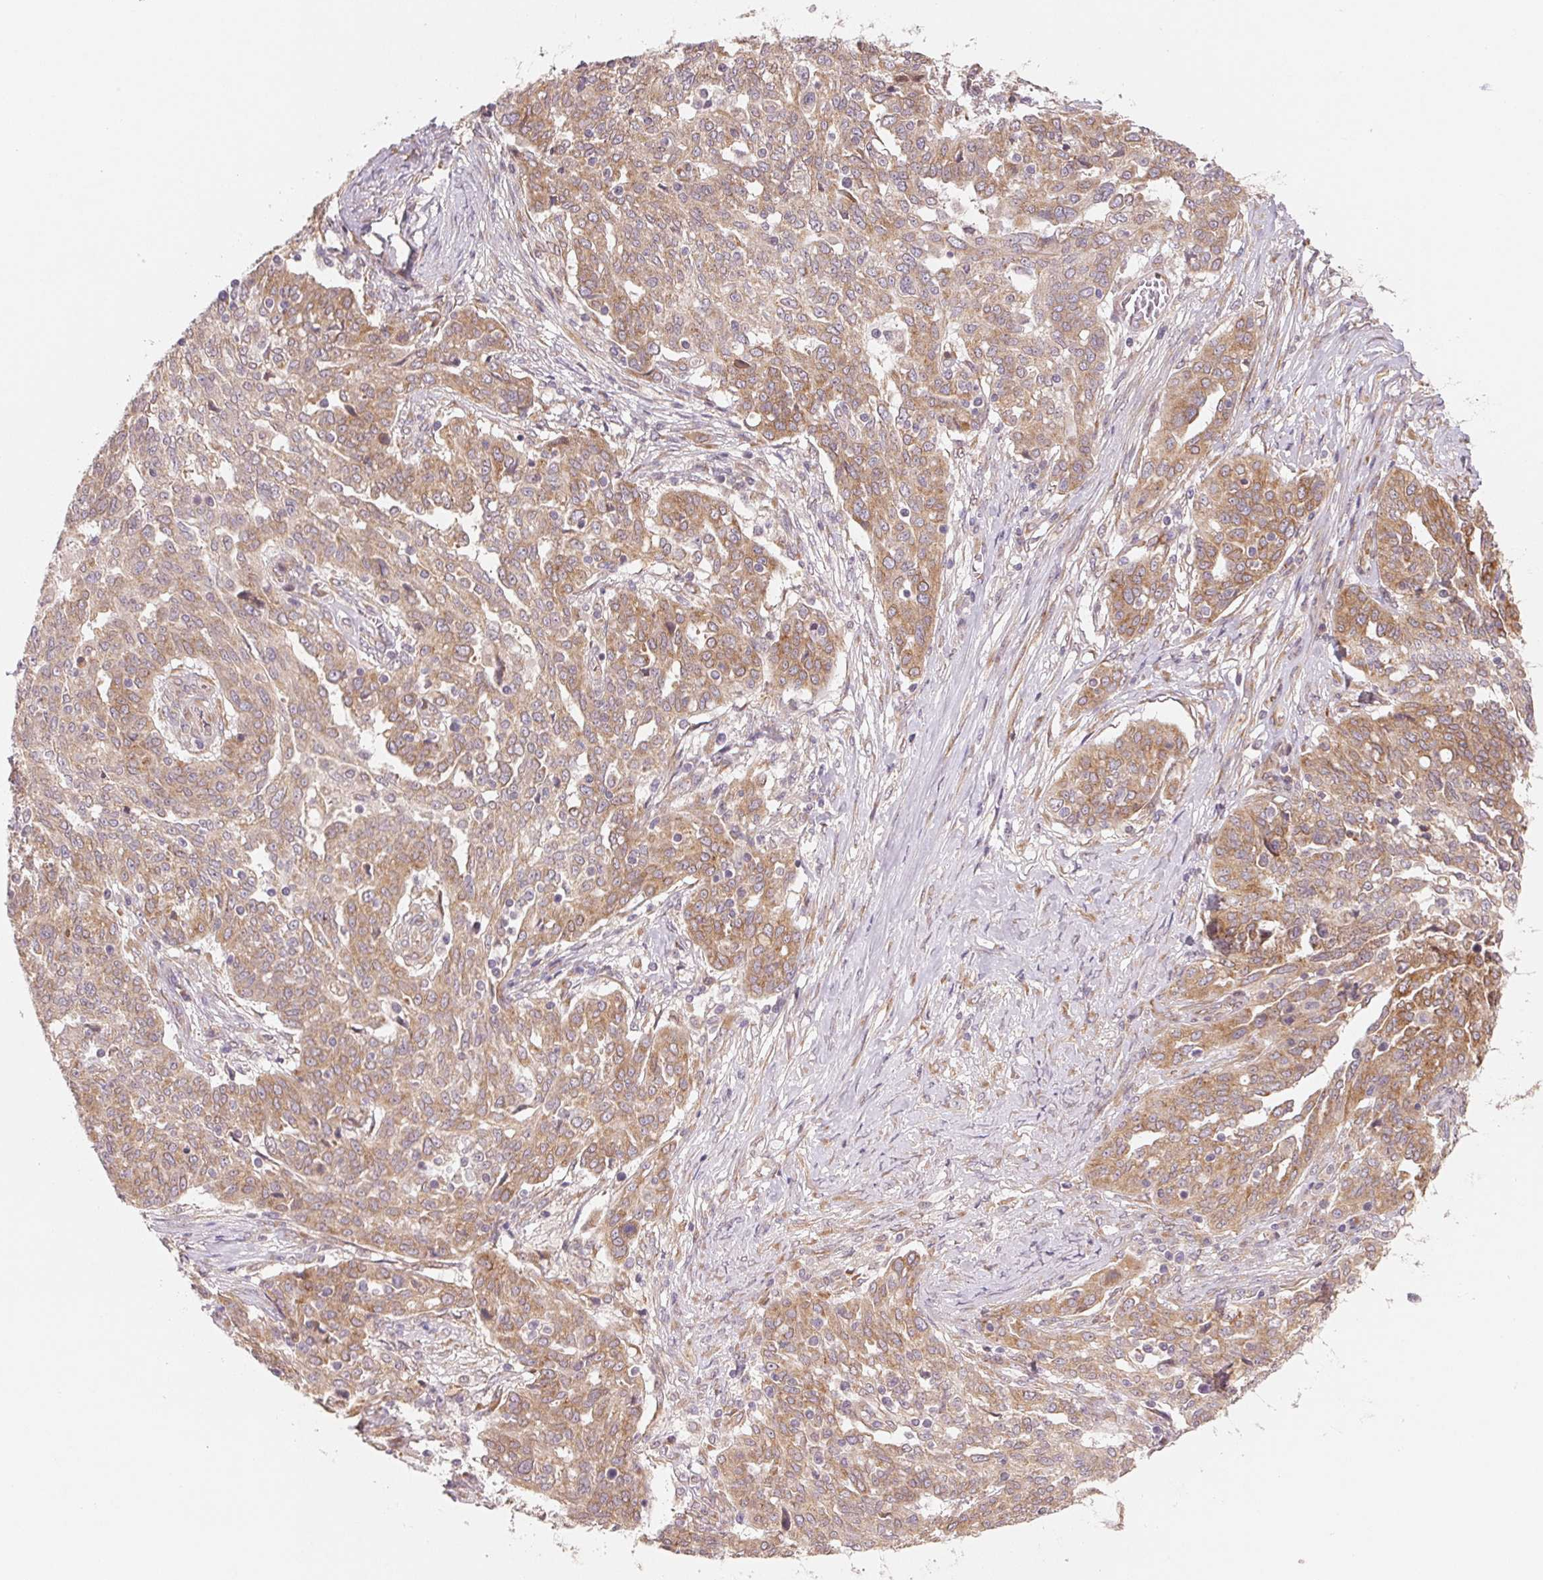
{"staining": {"intensity": "moderate", "quantity": ">75%", "location": "cytoplasmic/membranous"}, "tissue": "ovarian cancer", "cell_type": "Tumor cells", "image_type": "cancer", "snomed": [{"axis": "morphology", "description": "Cystadenocarcinoma, serous, NOS"}, {"axis": "topography", "description": "Ovary"}], "caption": "An IHC photomicrograph of tumor tissue is shown. Protein staining in brown labels moderate cytoplasmic/membranous positivity in ovarian serous cystadenocarcinoma within tumor cells.", "gene": "EI24", "patient": {"sex": "female", "age": 67}}